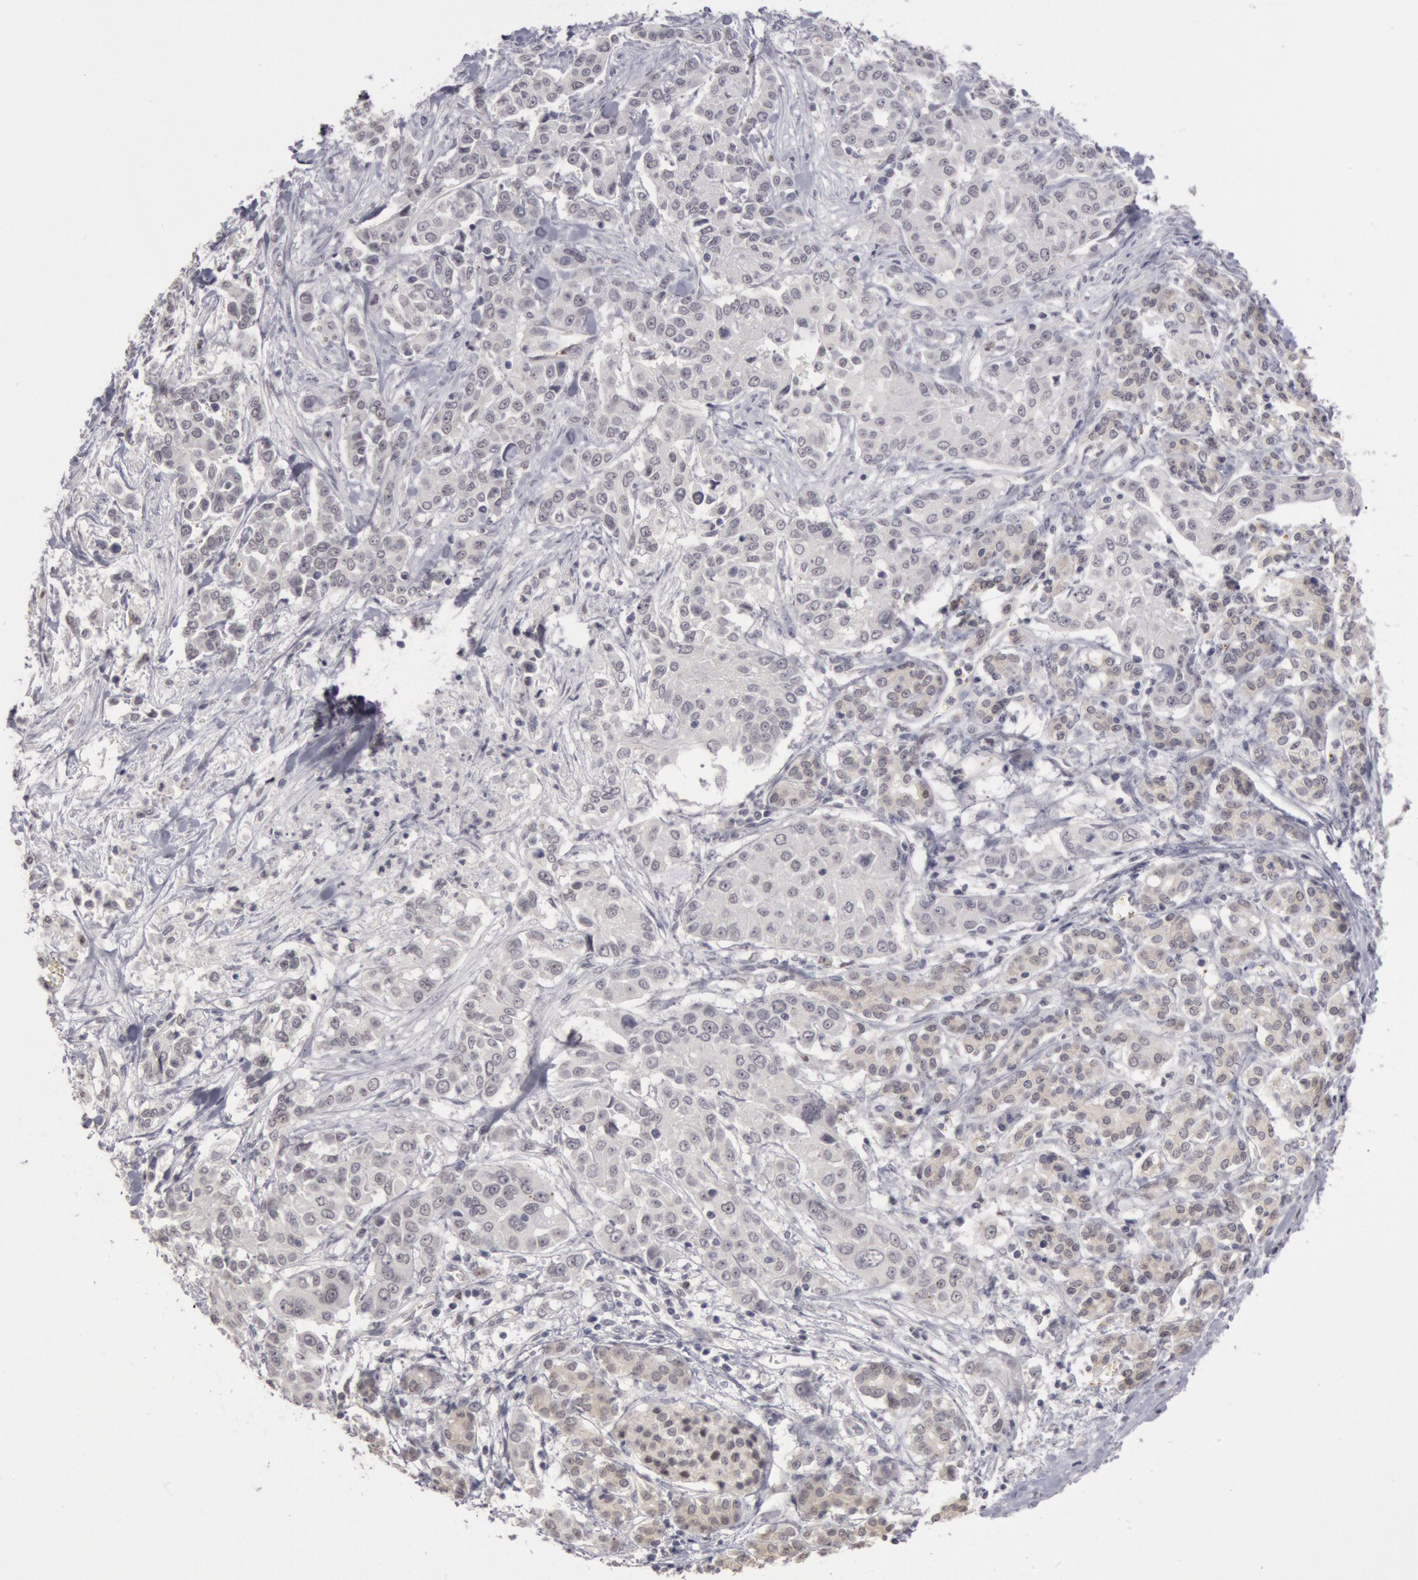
{"staining": {"intensity": "negative", "quantity": "none", "location": "none"}, "tissue": "pancreatic cancer", "cell_type": "Tumor cells", "image_type": "cancer", "snomed": [{"axis": "morphology", "description": "Adenocarcinoma, NOS"}, {"axis": "topography", "description": "Pancreas"}], "caption": "Protein analysis of pancreatic cancer displays no significant staining in tumor cells.", "gene": "RIMBP3C", "patient": {"sex": "female", "age": 52}}